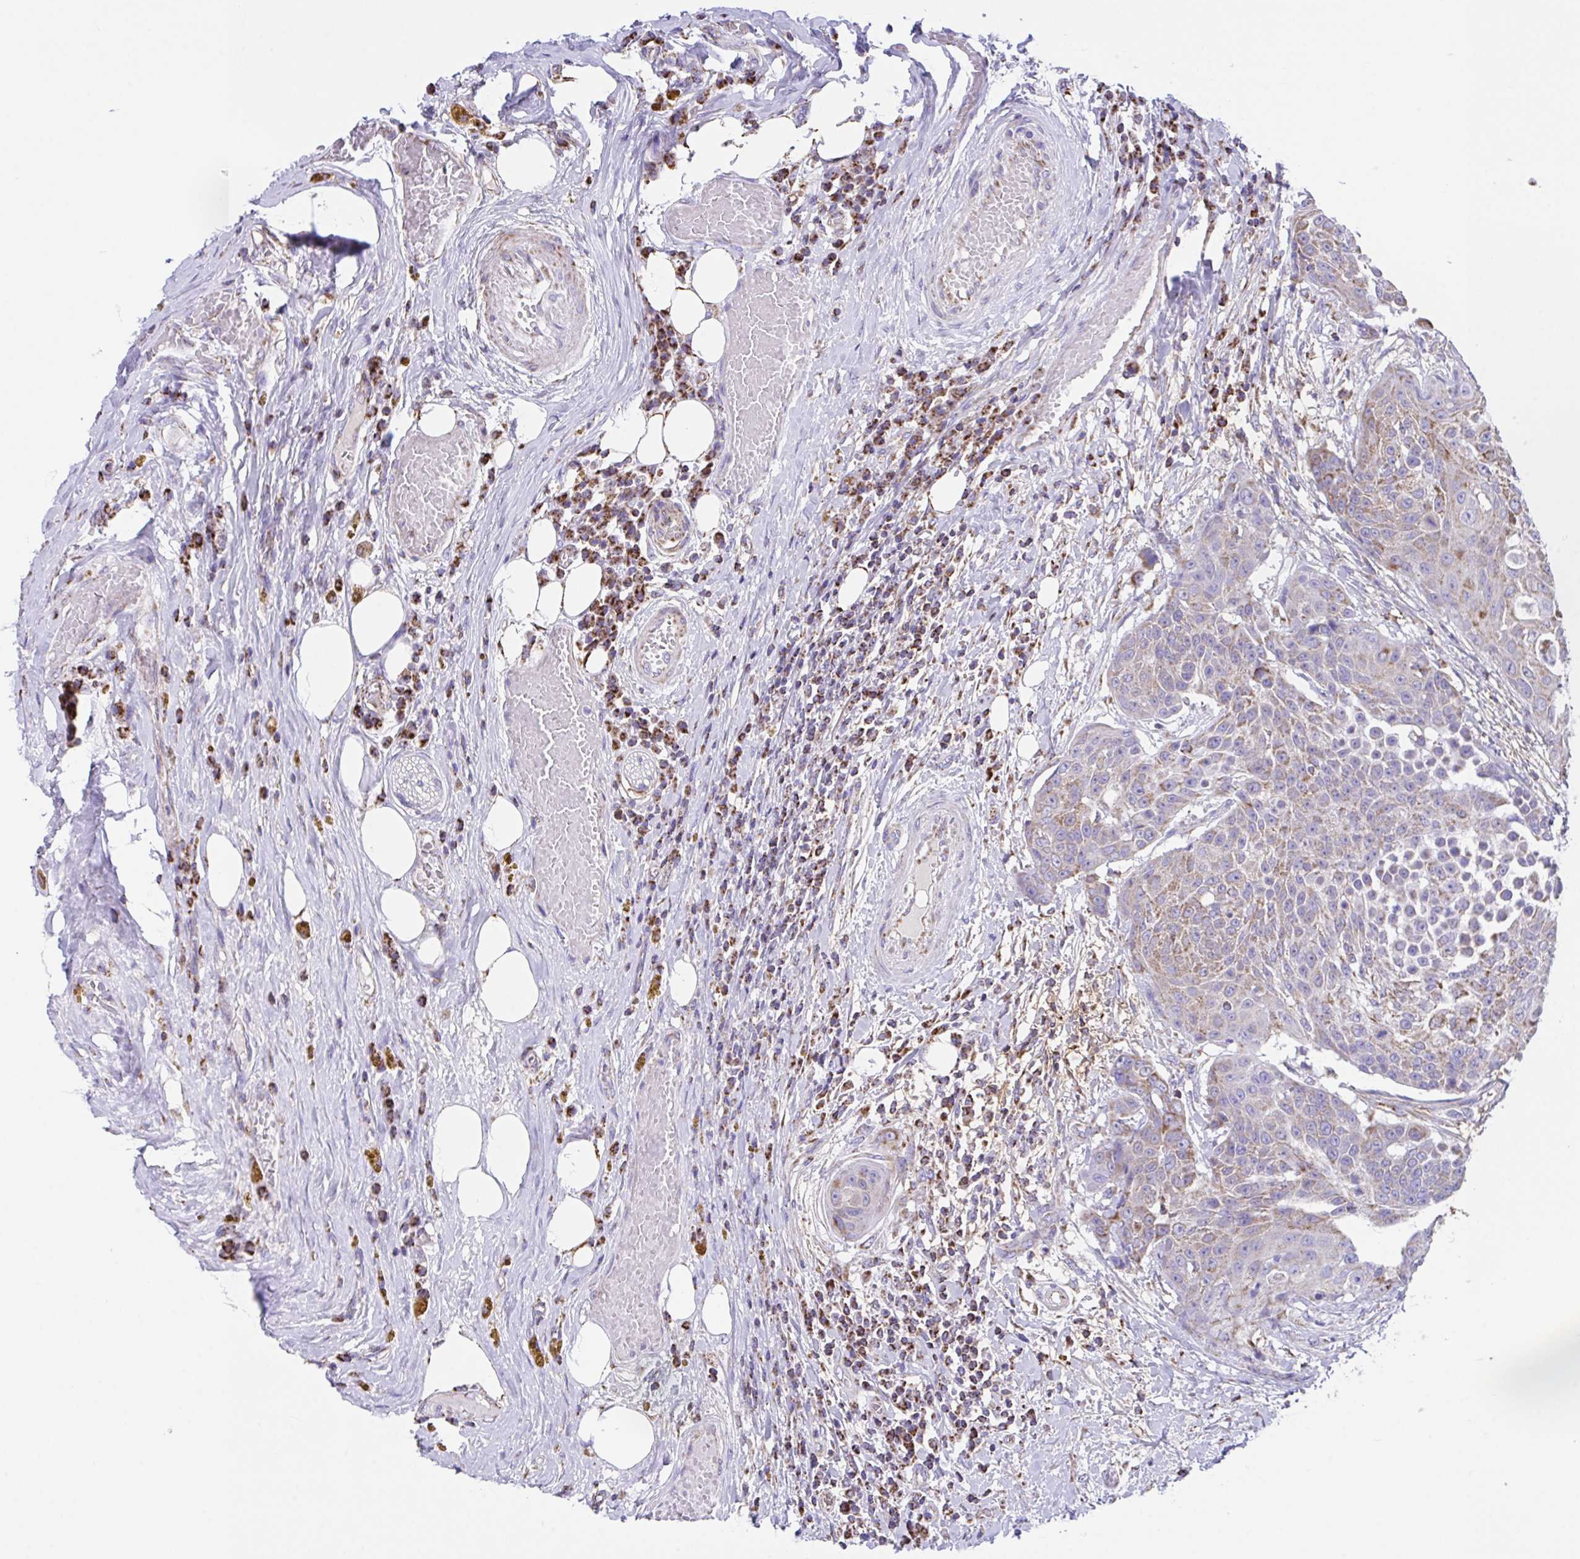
{"staining": {"intensity": "weak", "quantity": "25%-75%", "location": "cytoplasmic/membranous"}, "tissue": "urothelial cancer", "cell_type": "Tumor cells", "image_type": "cancer", "snomed": [{"axis": "morphology", "description": "Urothelial carcinoma, High grade"}, {"axis": "topography", "description": "Urinary bladder"}], "caption": "Urothelial cancer stained for a protein (brown) shows weak cytoplasmic/membranous positive staining in approximately 25%-75% of tumor cells.", "gene": "PCMTD2", "patient": {"sex": "female", "age": 63}}